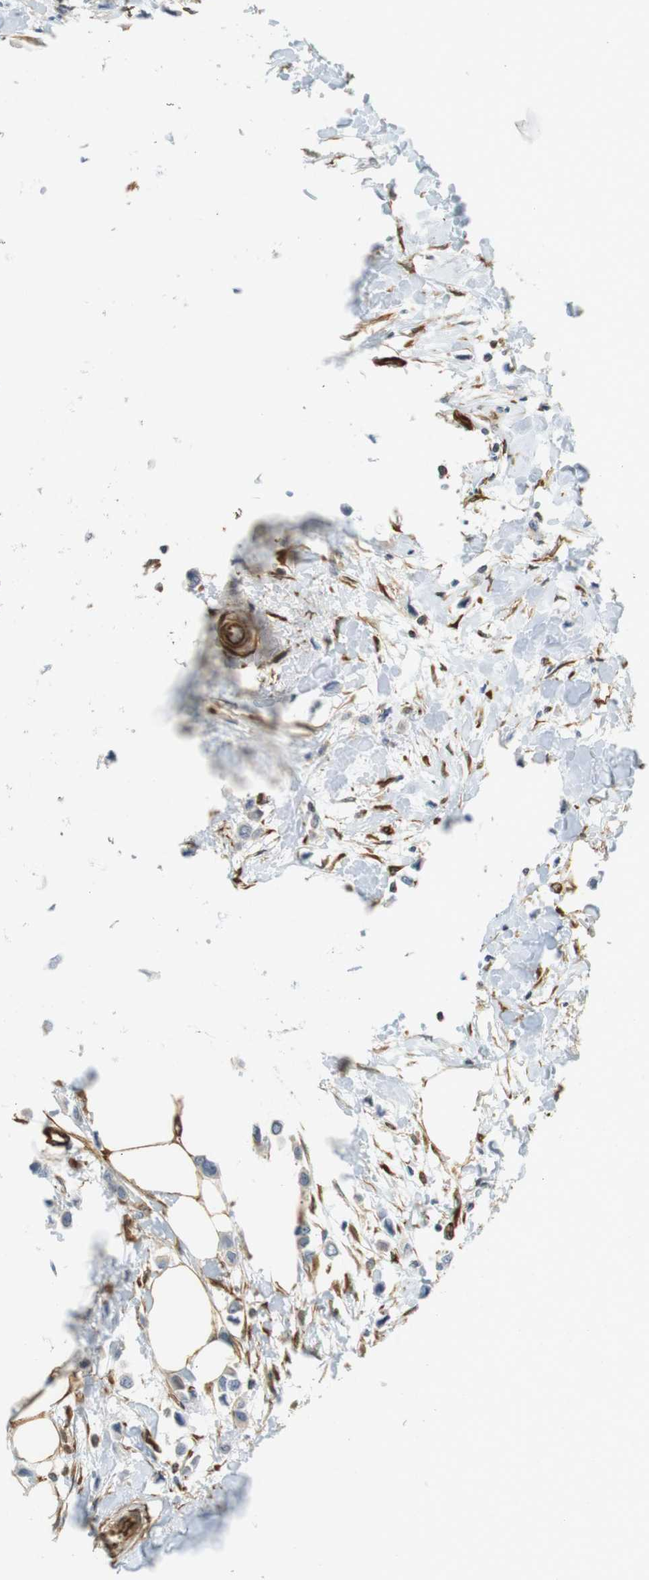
{"staining": {"intensity": "negative", "quantity": "none", "location": "none"}, "tissue": "breast cancer", "cell_type": "Tumor cells", "image_type": "cancer", "snomed": [{"axis": "morphology", "description": "Lobular carcinoma"}, {"axis": "topography", "description": "Breast"}], "caption": "Immunohistochemistry histopathology image of breast lobular carcinoma stained for a protein (brown), which demonstrates no expression in tumor cells. Nuclei are stained in blue.", "gene": "CYTH3", "patient": {"sex": "female", "age": 51}}